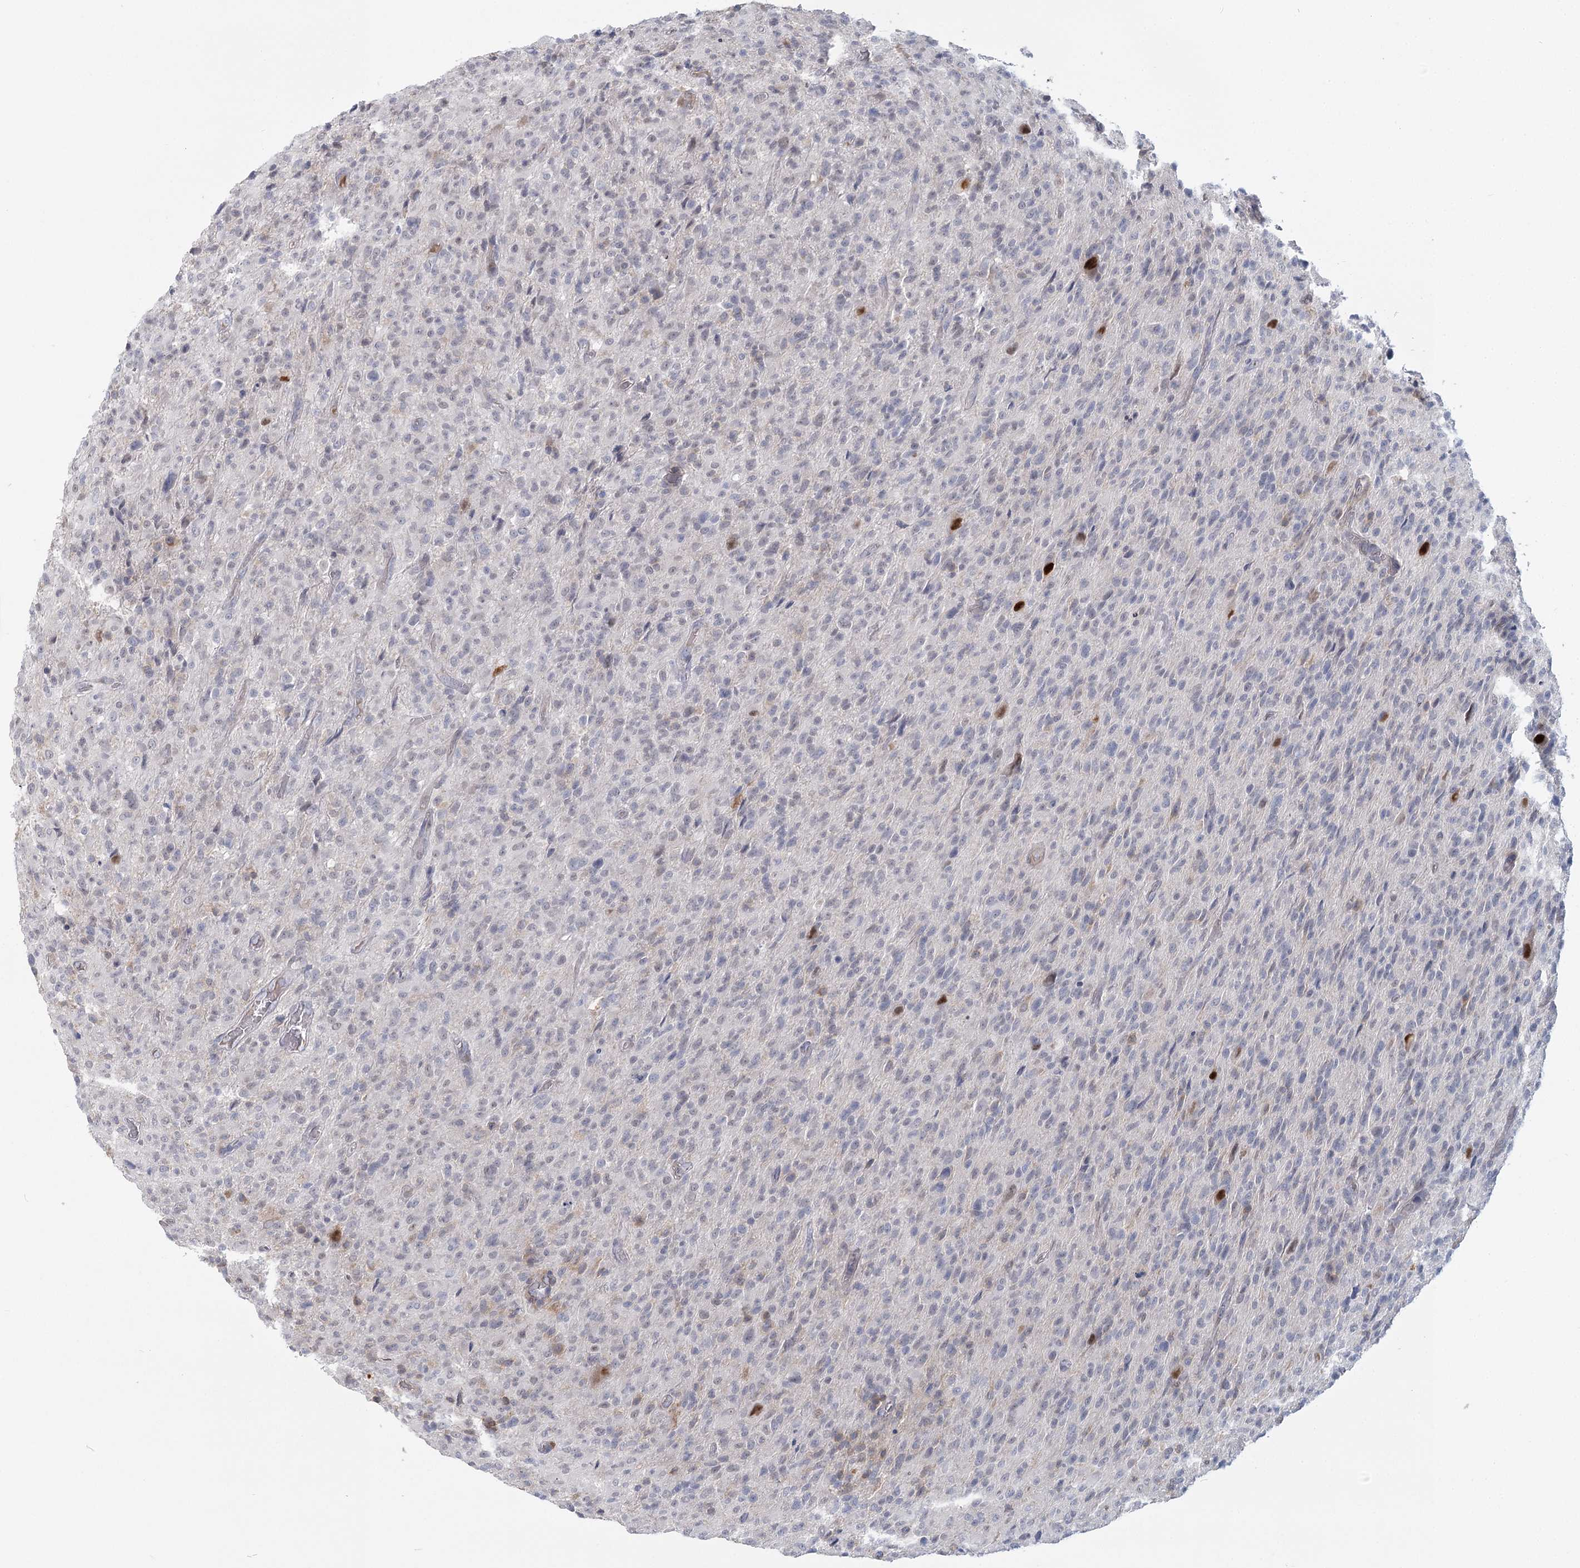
{"staining": {"intensity": "negative", "quantity": "none", "location": "none"}, "tissue": "glioma", "cell_type": "Tumor cells", "image_type": "cancer", "snomed": [{"axis": "morphology", "description": "Glioma, malignant, High grade"}, {"axis": "topography", "description": "Brain"}], "caption": "A photomicrograph of human high-grade glioma (malignant) is negative for staining in tumor cells. Brightfield microscopy of immunohistochemistry stained with DAB (3,3'-diaminobenzidine) (brown) and hematoxylin (blue), captured at high magnification.", "gene": "USP11", "patient": {"sex": "female", "age": 57}}